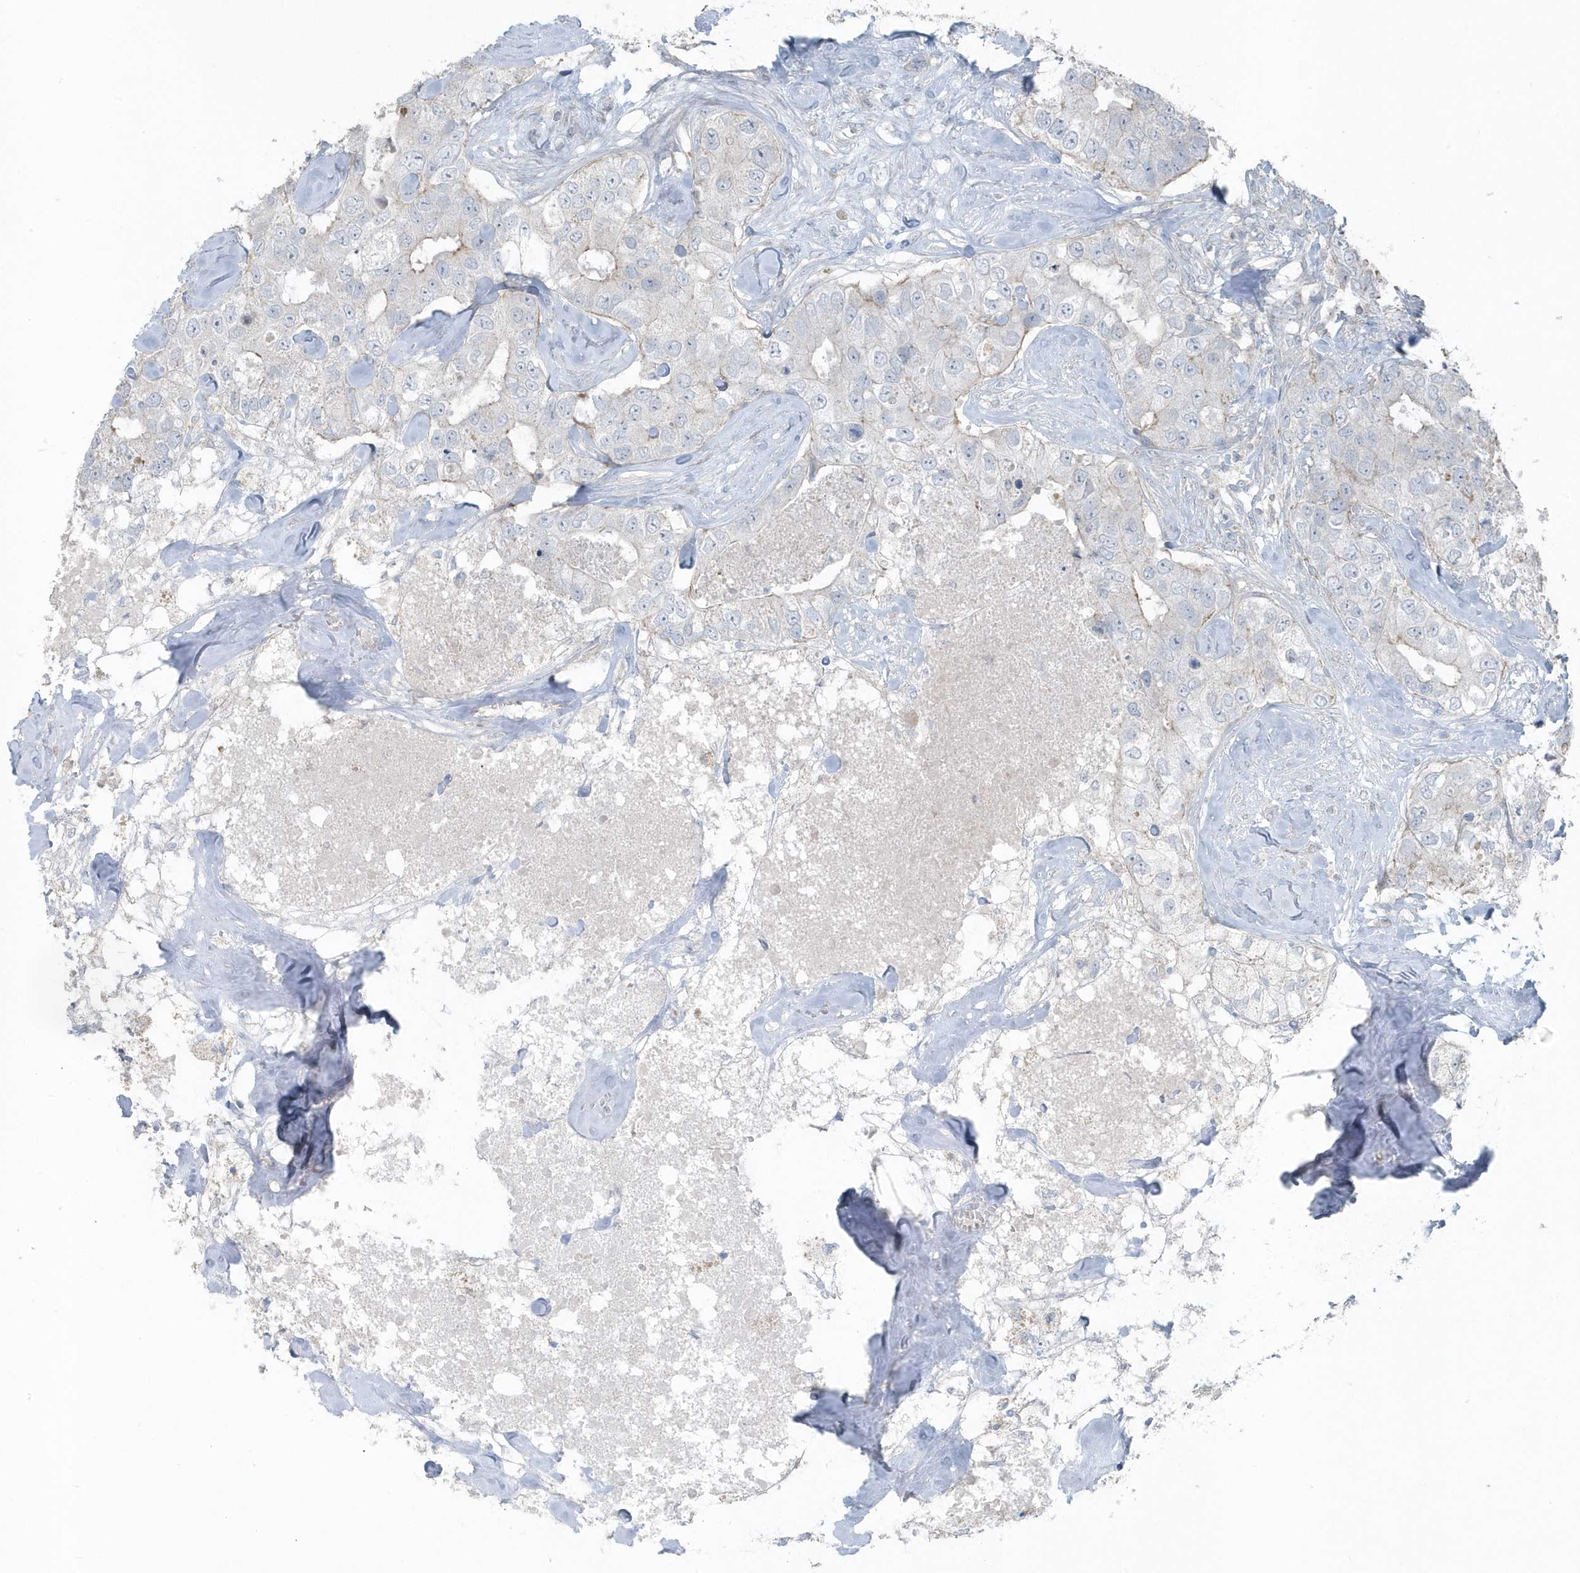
{"staining": {"intensity": "negative", "quantity": "none", "location": "none"}, "tissue": "breast cancer", "cell_type": "Tumor cells", "image_type": "cancer", "snomed": [{"axis": "morphology", "description": "Duct carcinoma"}, {"axis": "topography", "description": "Breast"}], "caption": "Tumor cells show no significant protein positivity in breast cancer (invasive ductal carcinoma).", "gene": "ACTC1", "patient": {"sex": "female", "age": 62}}